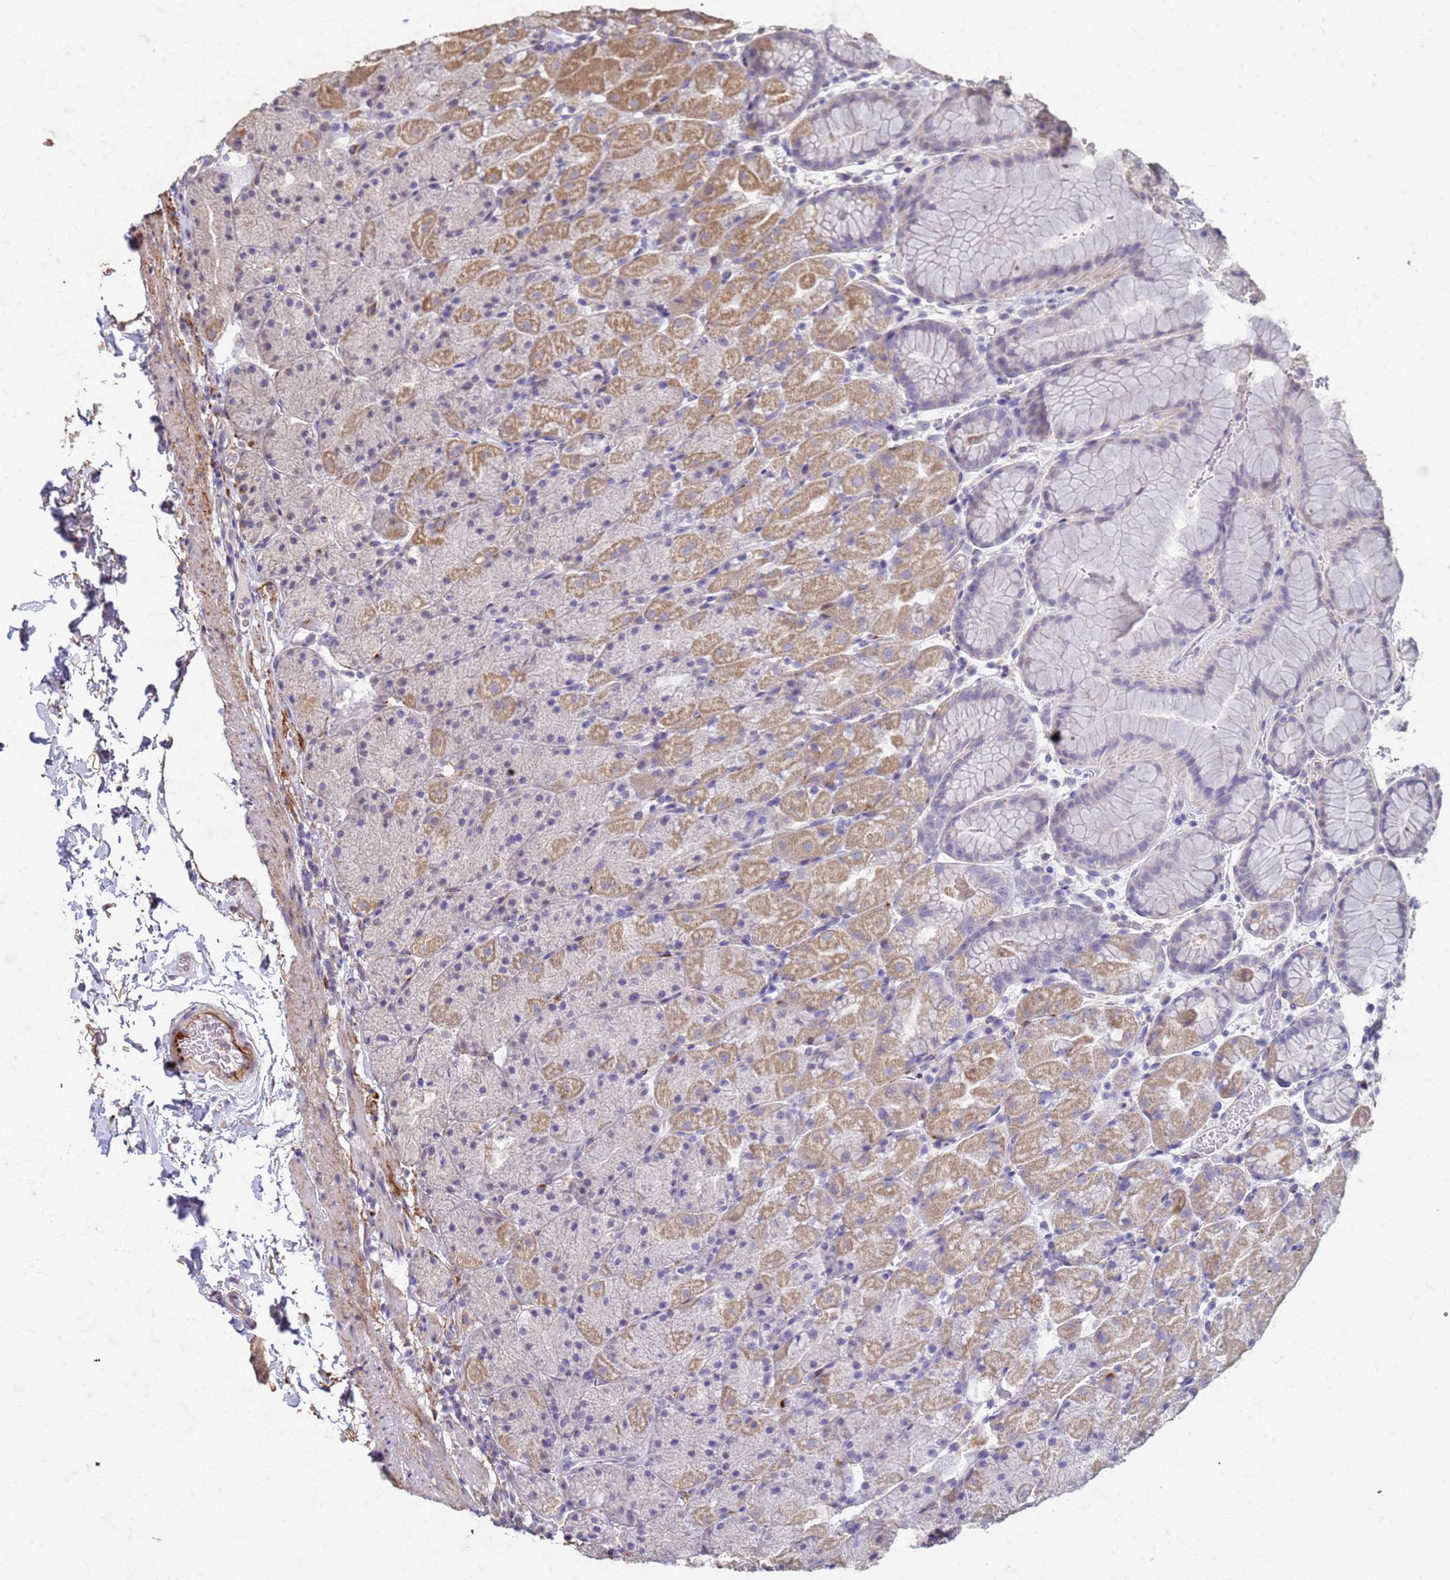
{"staining": {"intensity": "moderate", "quantity": "<25%", "location": "cytoplasmic/membranous"}, "tissue": "stomach", "cell_type": "Glandular cells", "image_type": "normal", "snomed": [{"axis": "morphology", "description": "Normal tissue, NOS"}, {"axis": "topography", "description": "Stomach, upper"}, {"axis": "topography", "description": "Stomach, lower"}], "caption": "High-power microscopy captured an immunohistochemistry image of benign stomach, revealing moderate cytoplasmic/membranous staining in approximately <25% of glandular cells. The protein is shown in brown color, while the nuclei are stained blue.", "gene": "SLC25A15", "patient": {"sex": "male", "age": 67}}